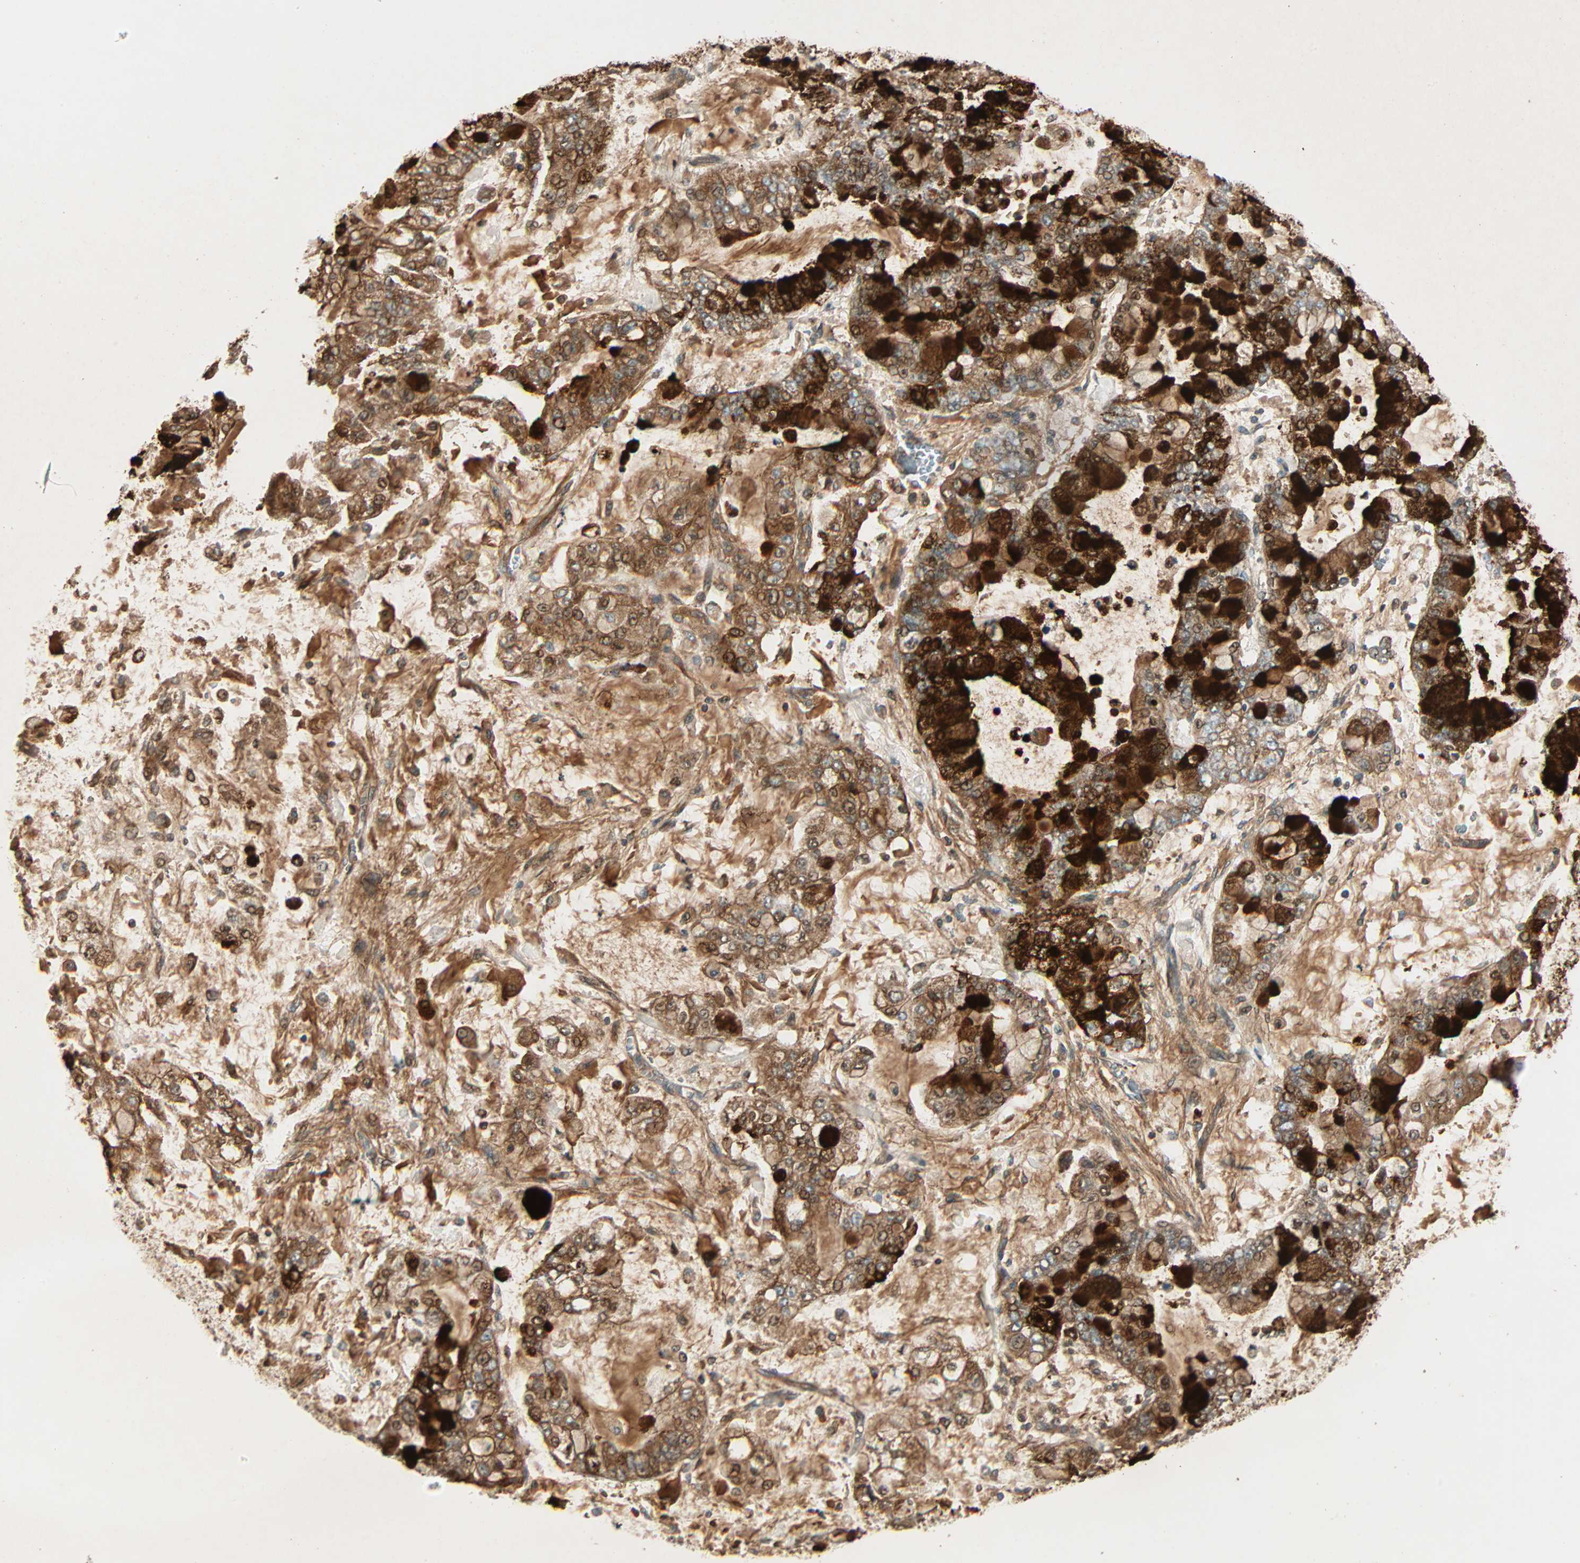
{"staining": {"intensity": "strong", "quantity": ">75%", "location": "cytoplasmic/membranous"}, "tissue": "stomach cancer", "cell_type": "Tumor cells", "image_type": "cancer", "snomed": [{"axis": "morphology", "description": "Normal tissue, NOS"}, {"axis": "morphology", "description": "Adenocarcinoma, NOS"}, {"axis": "topography", "description": "Stomach, upper"}, {"axis": "topography", "description": "Stomach"}], "caption": "Stomach adenocarcinoma stained with immunohistochemistry (IHC) exhibits strong cytoplasmic/membranous expression in approximately >75% of tumor cells. The staining was performed using DAB to visualize the protein expression in brown, while the nuclei were stained in blue with hematoxylin (Magnification: 20x).", "gene": "GALK1", "patient": {"sex": "male", "age": 76}}